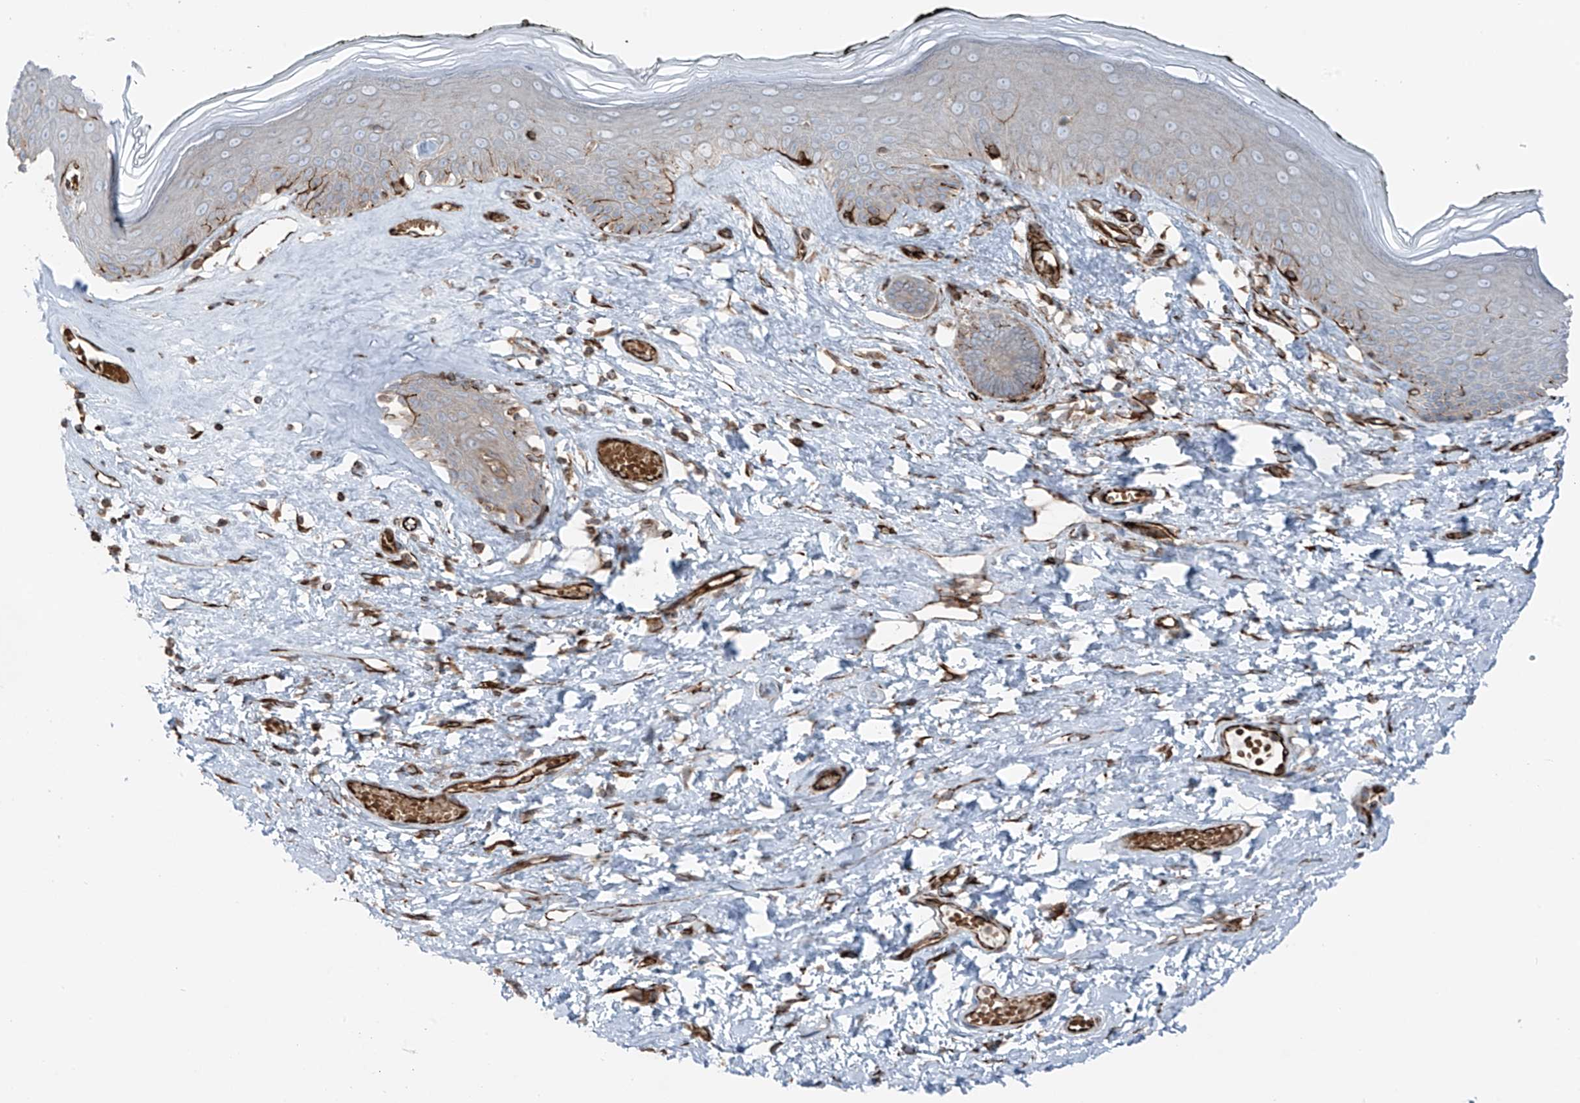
{"staining": {"intensity": "moderate", "quantity": "<25%", "location": "cytoplasmic/membranous"}, "tissue": "skin", "cell_type": "Epidermal cells", "image_type": "normal", "snomed": [{"axis": "morphology", "description": "Normal tissue, NOS"}, {"axis": "morphology", "description": "Inflammation, NOS"}, {"axis": "topography", "description": "Vulva"}], "caption": "Immunohistochemical staining of unremarkable human skin shows low levels of moderate cytoplasmic/membranous staining in about <25% of epidermal cells. (IHC, brightfield microscopy, high magnification).", "gene": "ERLEC1", "patient": {"sex": "female", "age": 84}}